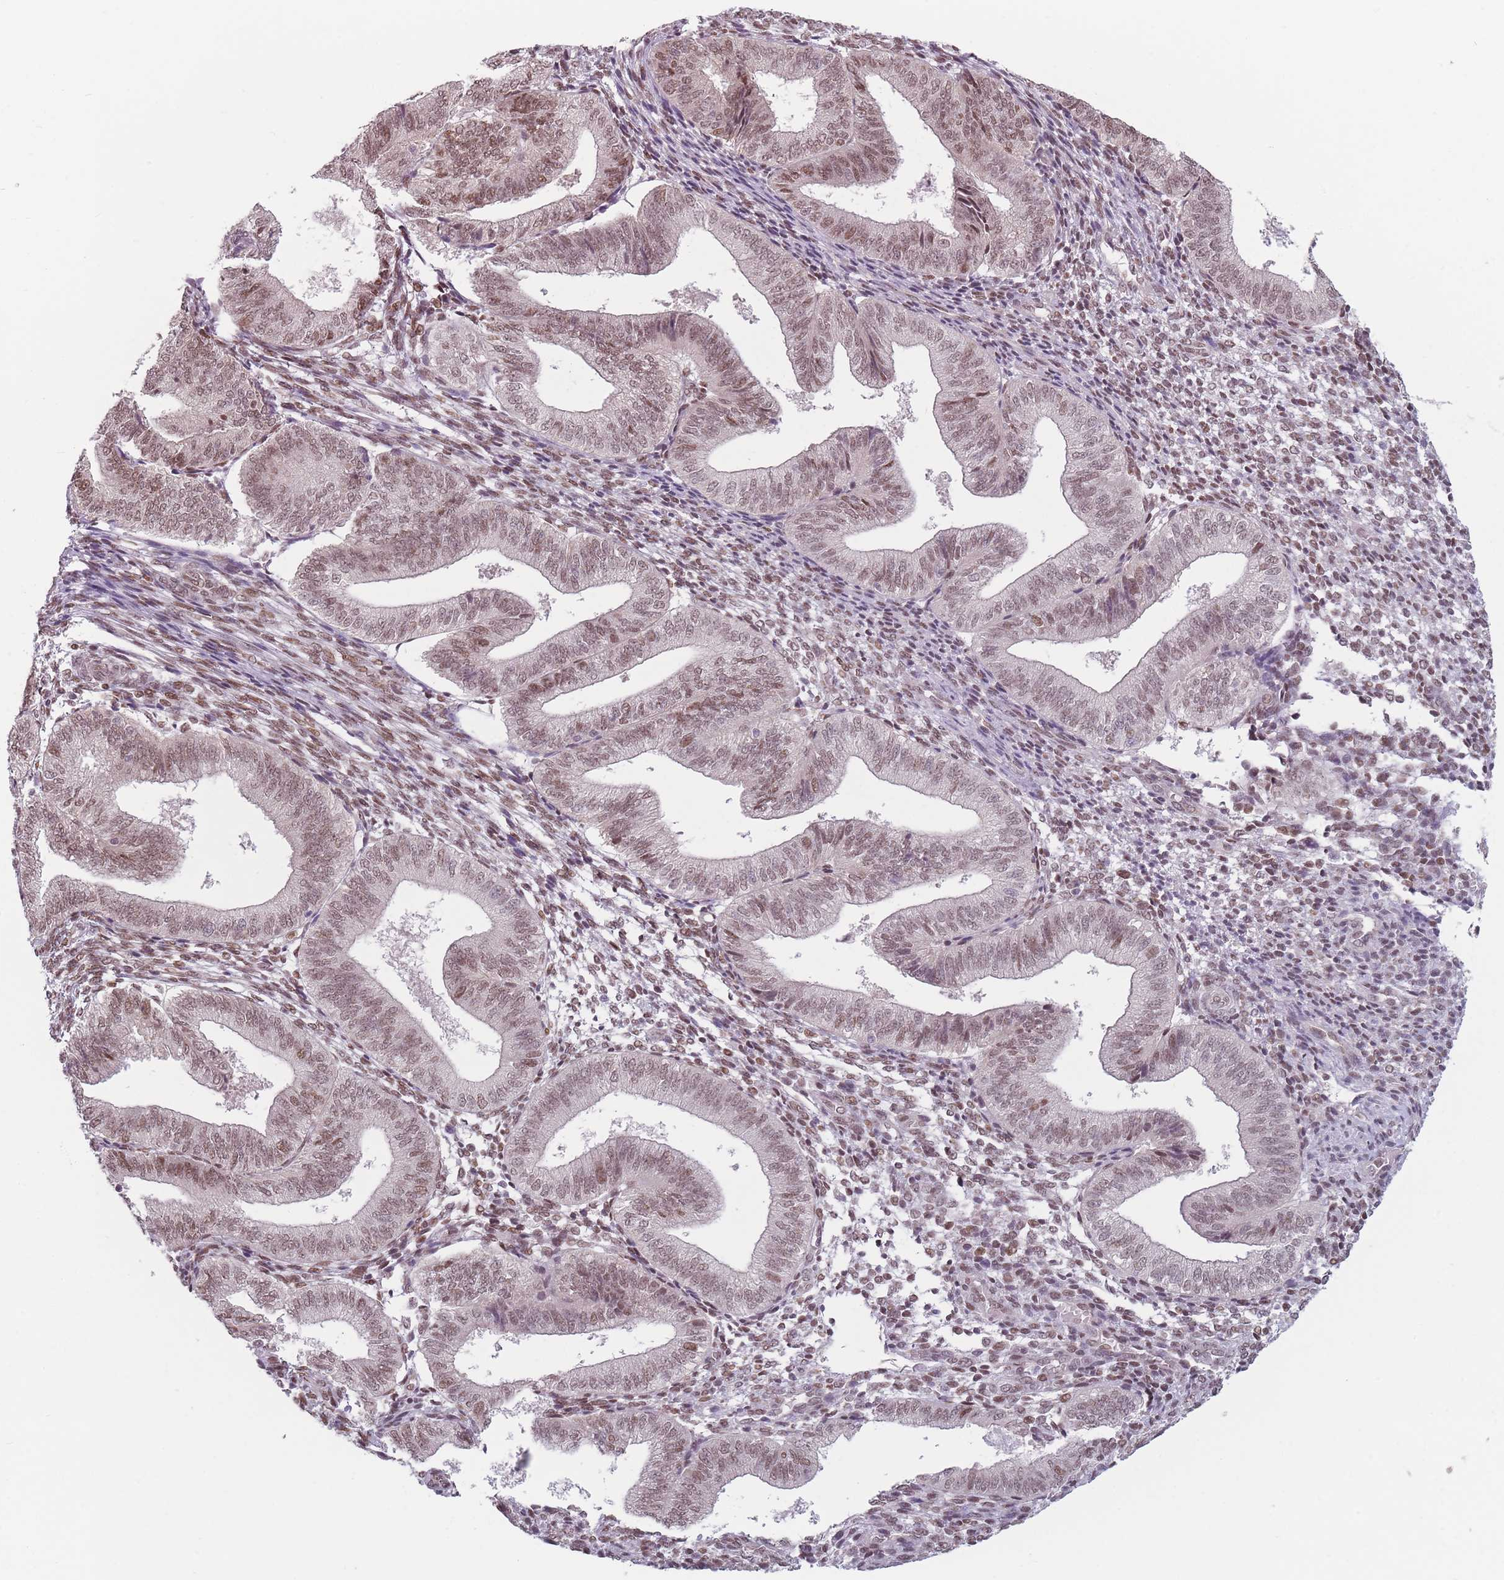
{"staining": {"intensity": "moderate", "quantity": "25%-75%", "location": "nuclear"}, "tissue": "endometrium", "cell_type": "Cells in endometrial stroma", "image_type": "normal", "snomed": [{"axis": "morphology", "description": "Normal tissue, NOS"}, {"axis": "topography", "description": "Endometrium"}], "caption": "Endometrium was stained to show a protein in brown. There is medium levels of moderate nuclear expression in approximately 25%-75% of cells in endometrial stroma. (IHC, brightfield microscopy, high magnification).", "gene": "SH3BGRL2", "patient": {"sex": "female", "age": 34}}